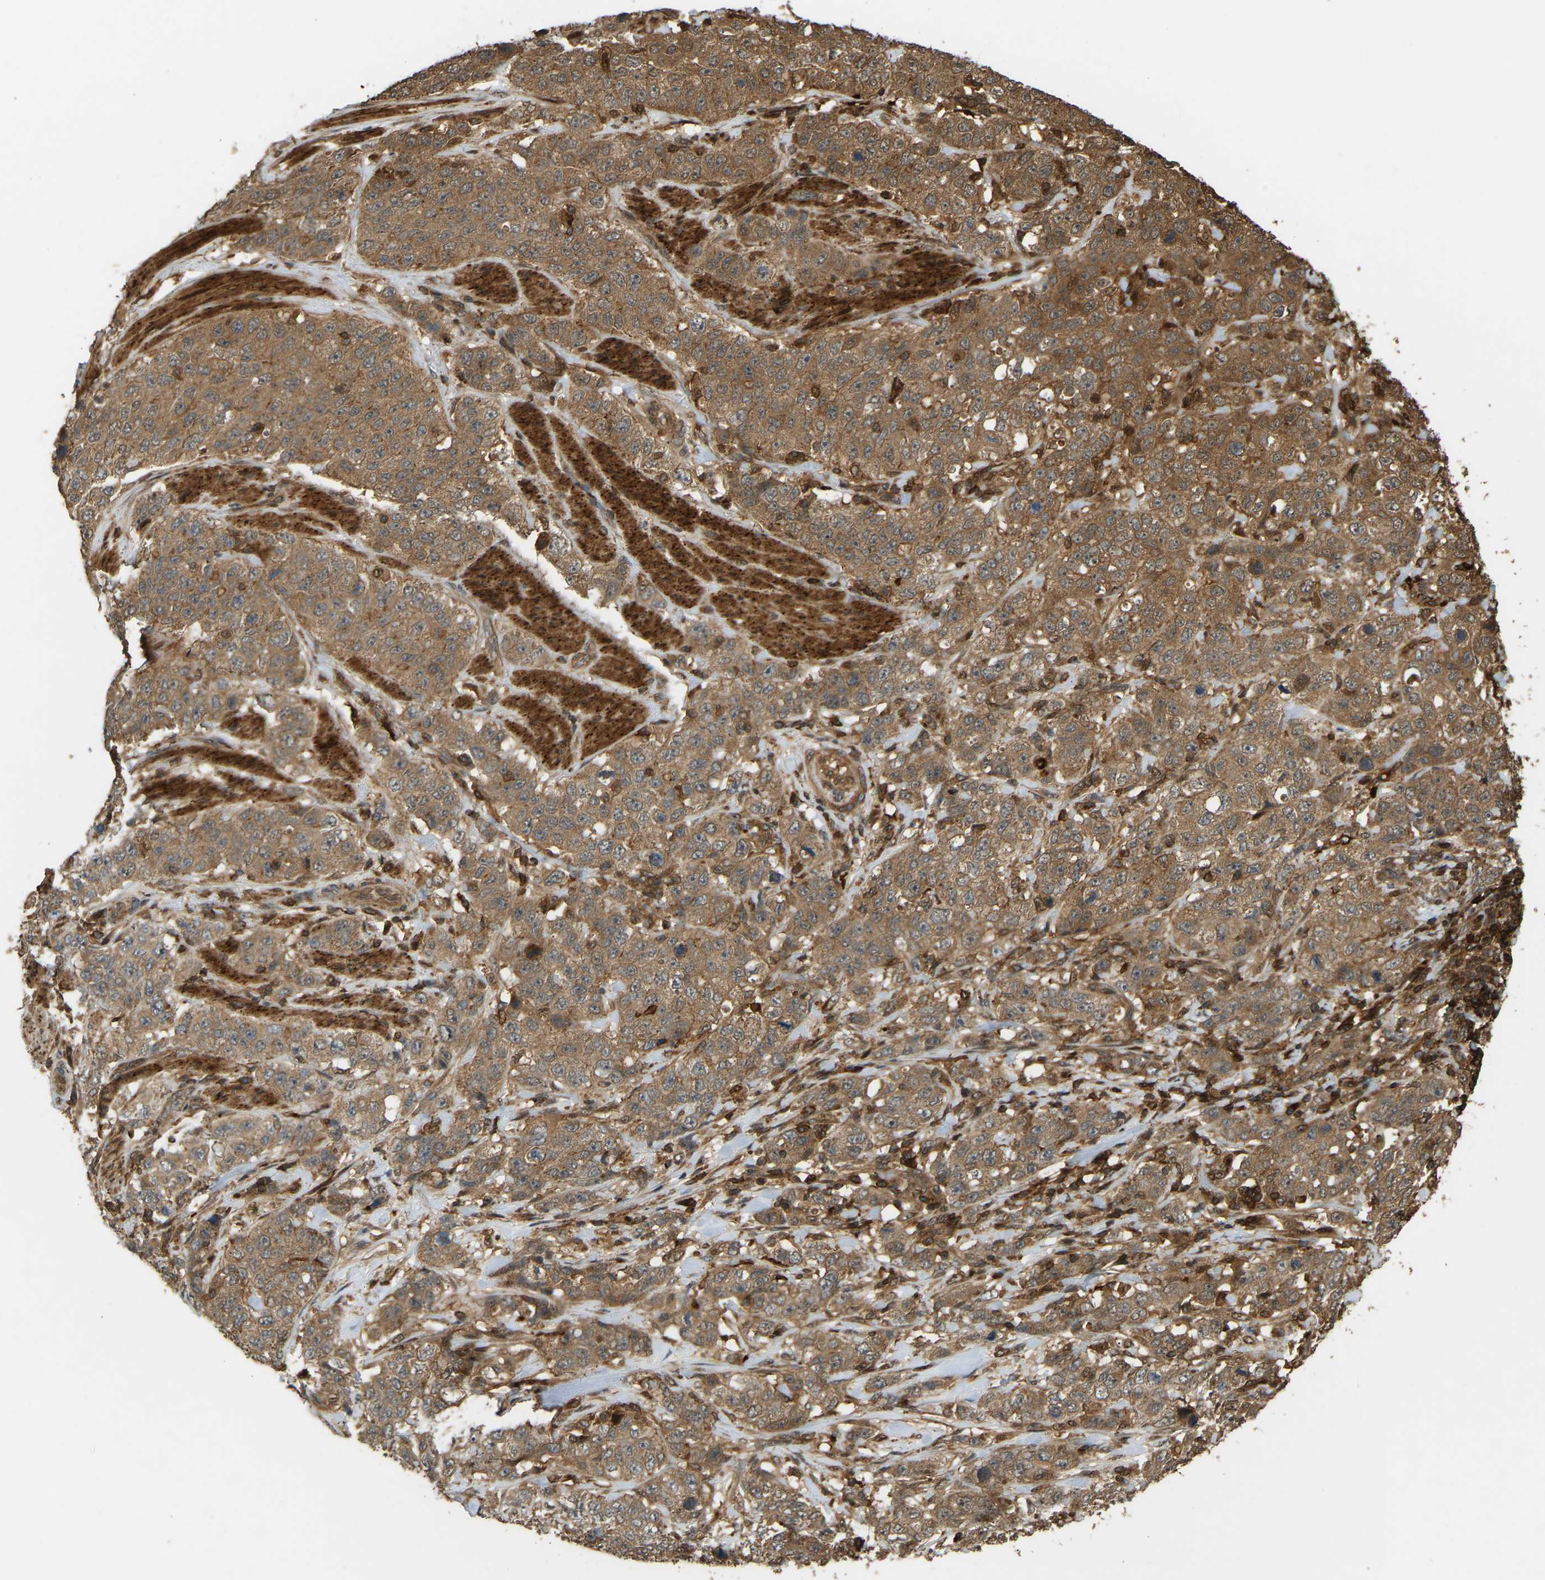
{"staining": {"intensity": "moderate", "quantity": ">75%", "location": "cytoplasmic/membranous"}, "tissue": "stomach cancer", "cell_type": "Tumor cells", "image_type": "cancer", "snomed": [{"axis": "morphology", "description": "Adenocarcinoma, NOS"}, {"axis": "topography", "description": "Stomach"}], "caption": "Human stomach cancer stained with a brown dye exhibits moderate cytoplasmic/membranous positive positivity in about >75% of tumor cells.", "gene": "GOPC", "patient": {"sex": "male", "age": 48}}